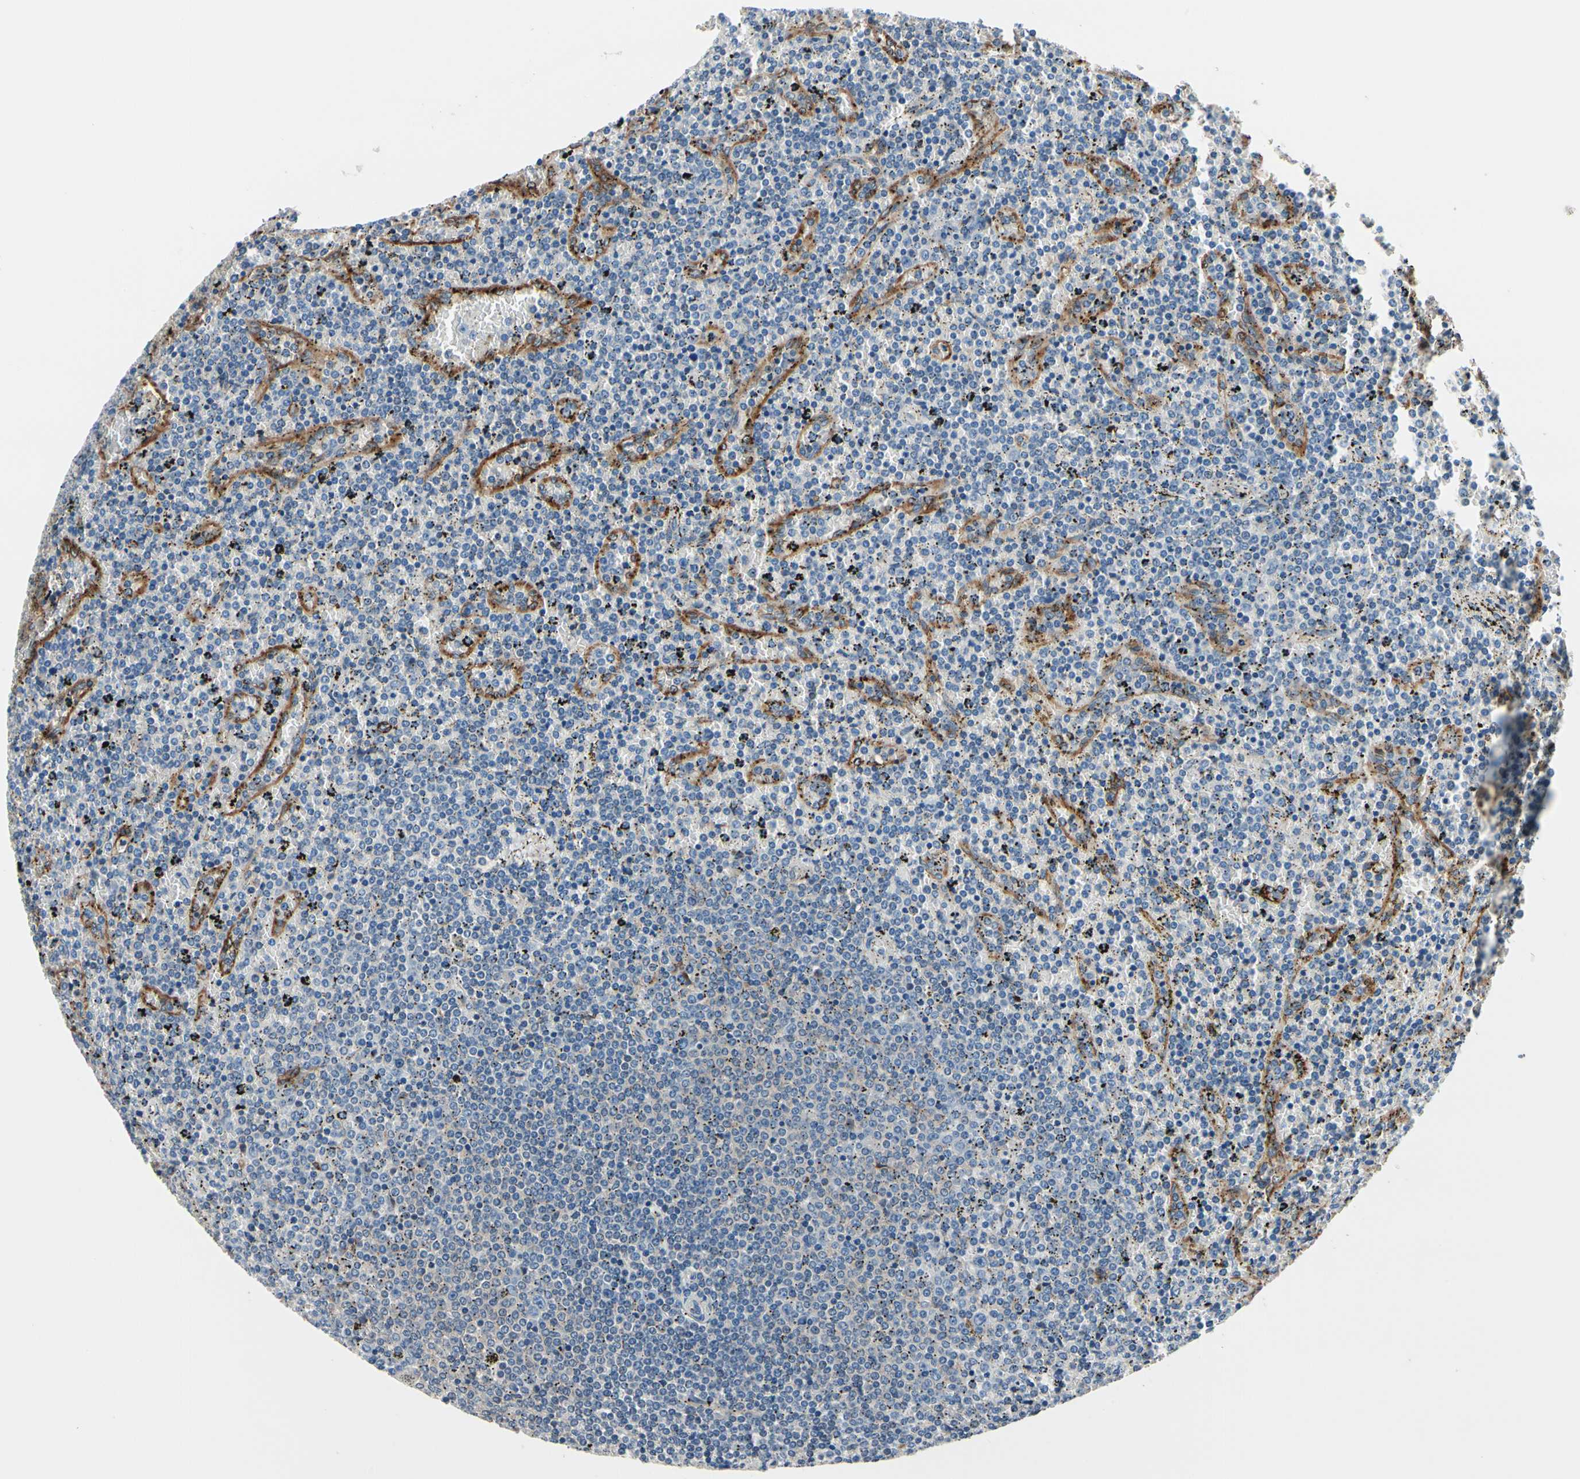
{"staining": {"intensity": "negative", "quantity": "none", "location": "none"}, "tissue": "lymphoma", "cell_type": "Tumor cells", "image_type": "cancer", "snomed": [{"axis": "morphology", "description": "Malignant lymphoma, non-Hodgkin's type, Low grade"}, {"axis": "topography", "description": "Spleen"}], "caption": "Immunohistochemistry of human lymphoma demonstrates no staining in tumor cells.", "gene": "PRKAR2B", "patient": {"sex": "female", "age": 77}}